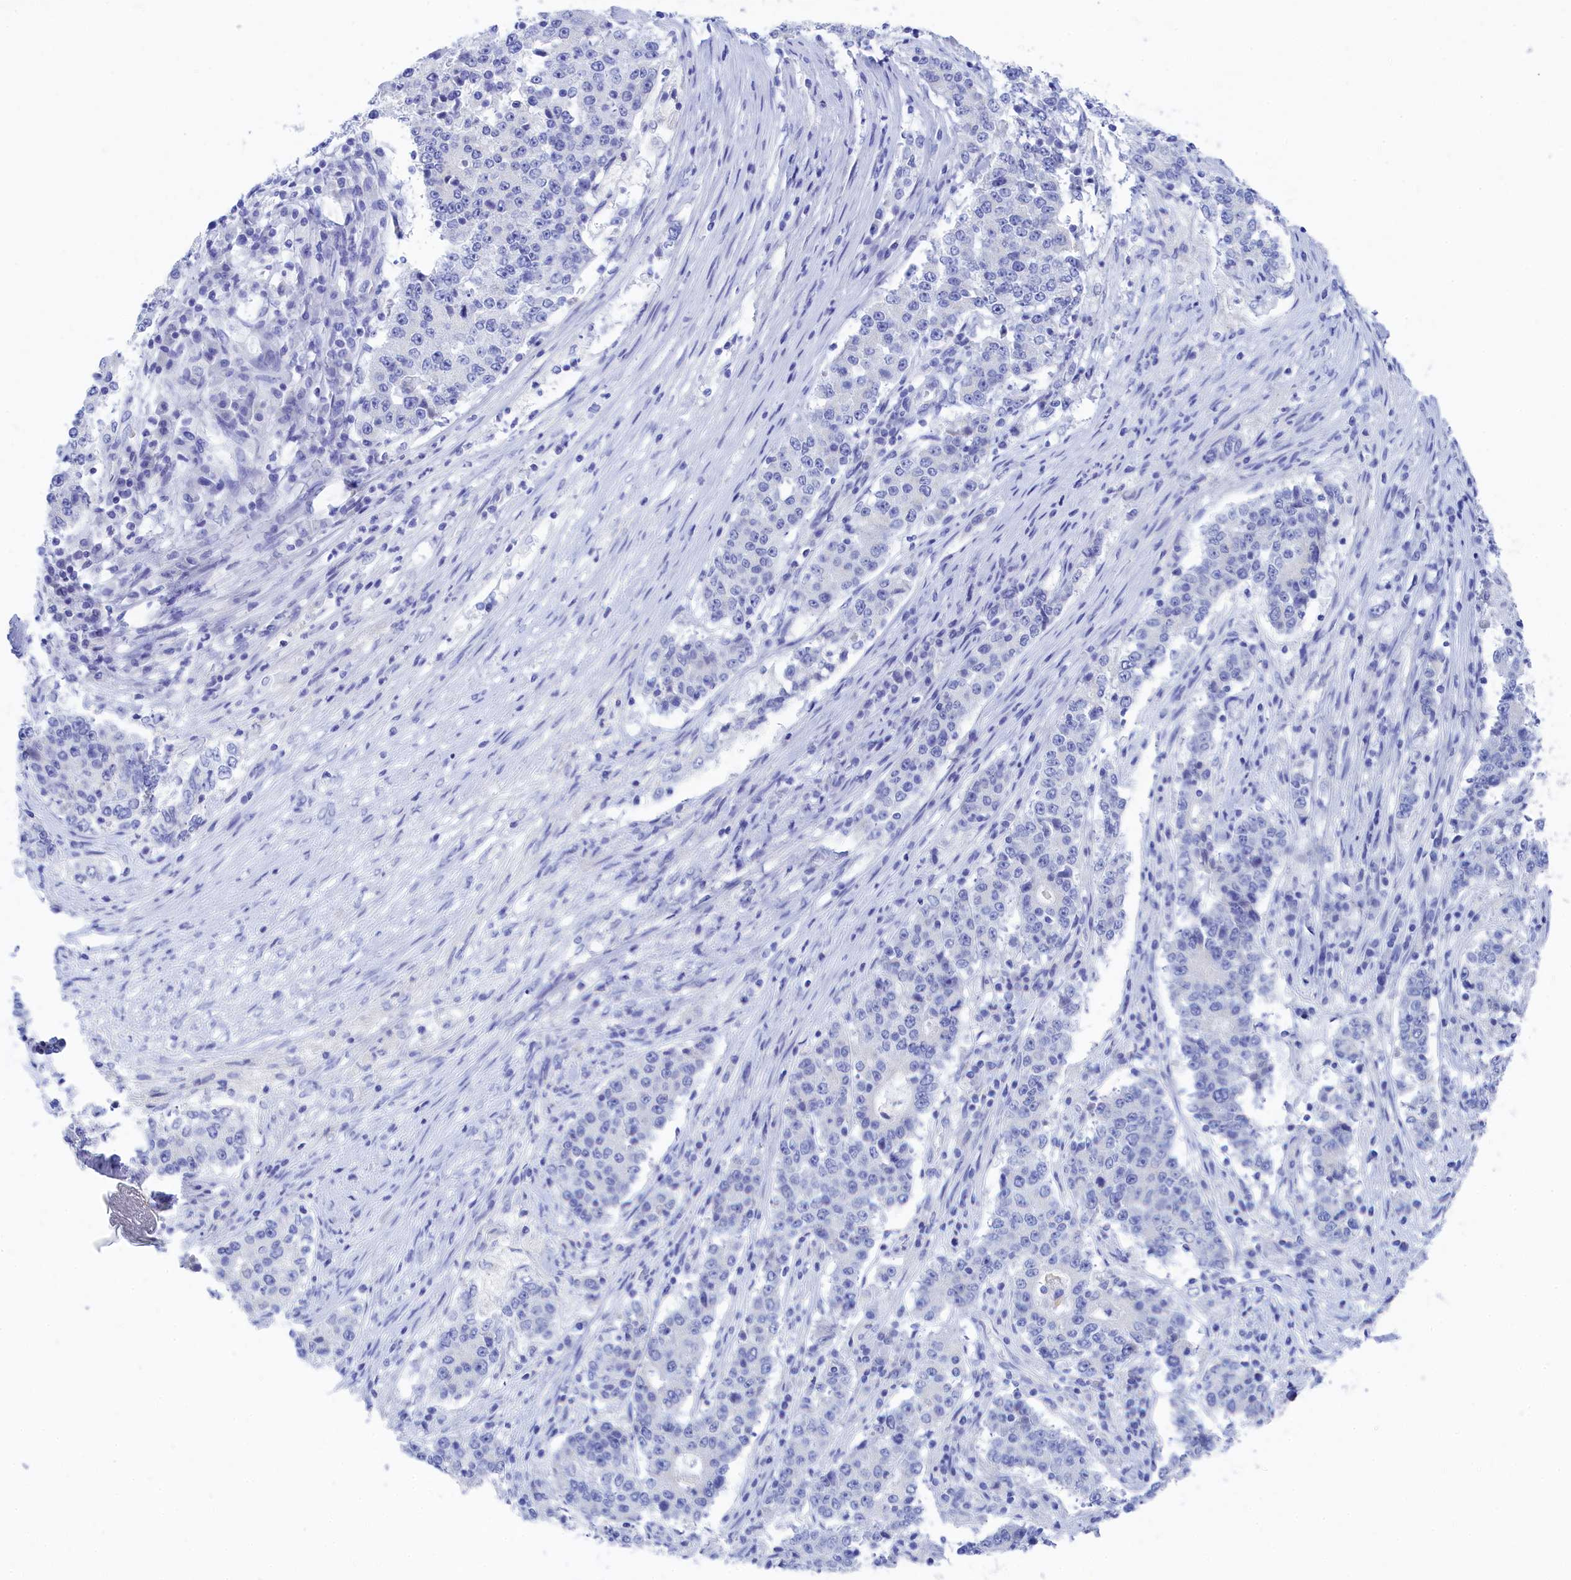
{"staining": {"intensity": "negative", "quantity": "none", "location": "none"}, "tissue": "stomach cancer", "cell_type": "Tumor cells", "image_type": "cancer", "snomed": [{"axis": "morphology", "description": "Adenocarcinoma, NOS"}, {"axis": "topography", "description": "Stomach"}], "caption": "Immunohistochemistry (IHC) histopathology image of stomach adenocarcinoma stained for a protein (brown), which demonstrates no staining in tumor cells. The staining is performed using DAB brown chromogen with nuclei counter-stained in using hematoxylin.", "gene": "TRIM10", "patient": {"sex": "male", "age": 59}}